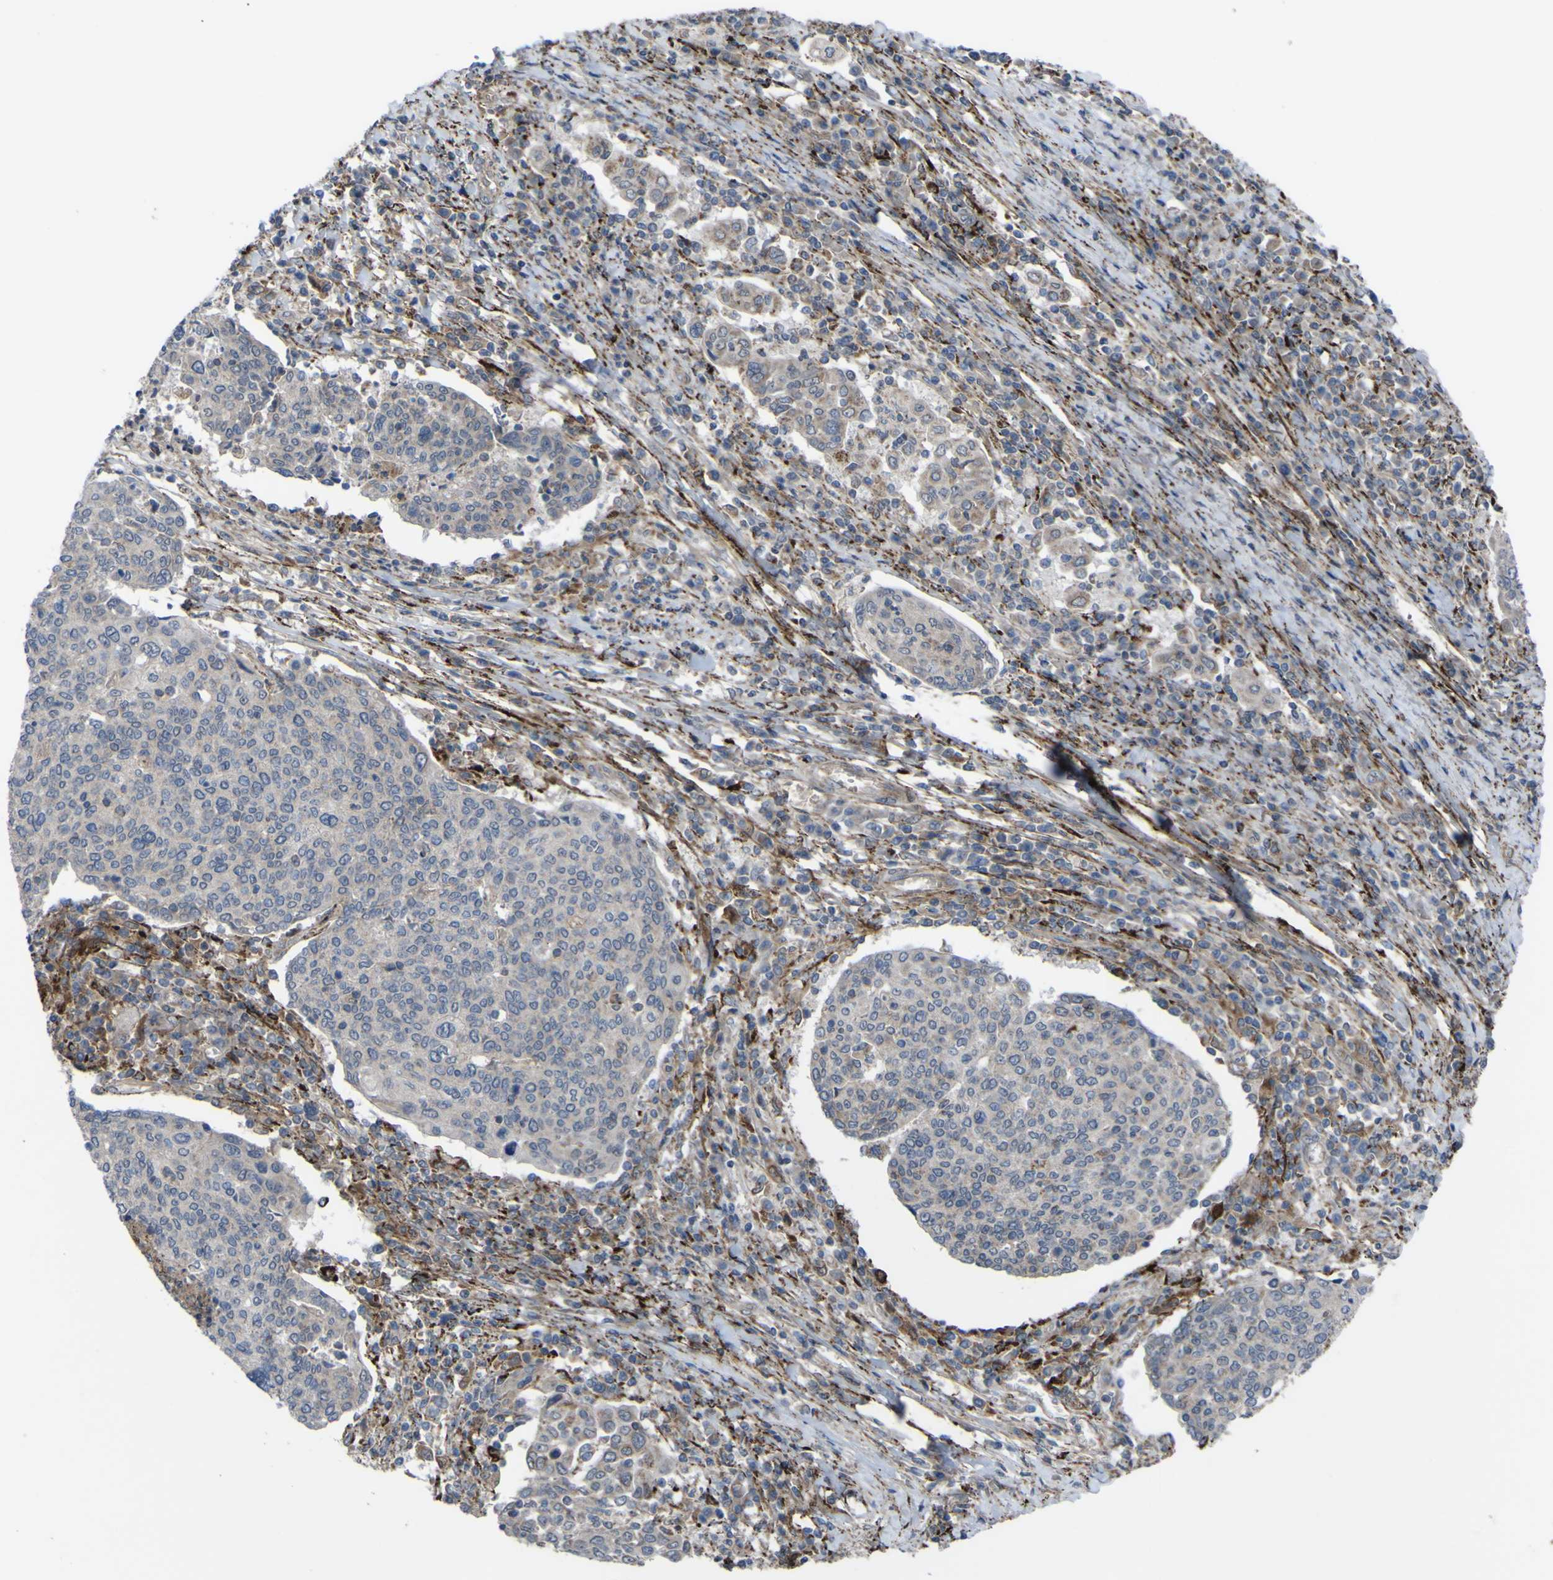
{"staining": {"intensity": "negative", "quantity": "none", "location": "none"}, "tissue": "cervical cancer", "cell_type": "Tumor cells", "image_type": "cancer", "snomed": [{"axis": "morphology", "description": "Squamous cell carcinoma, NOS"}, {"axis": "topography", "description": "Cervix"}], "caption": "High power microscopy photomicrograph of an immunohistochemistry image of cervical squamous cell carcinoma, revealing no significant staining in tumor cells. (Immunohistochemistry (ihc), brightfield microscopy, high magnification).", "gene": "GPLD1", "patient": {"sex": "female", "age": 40}}